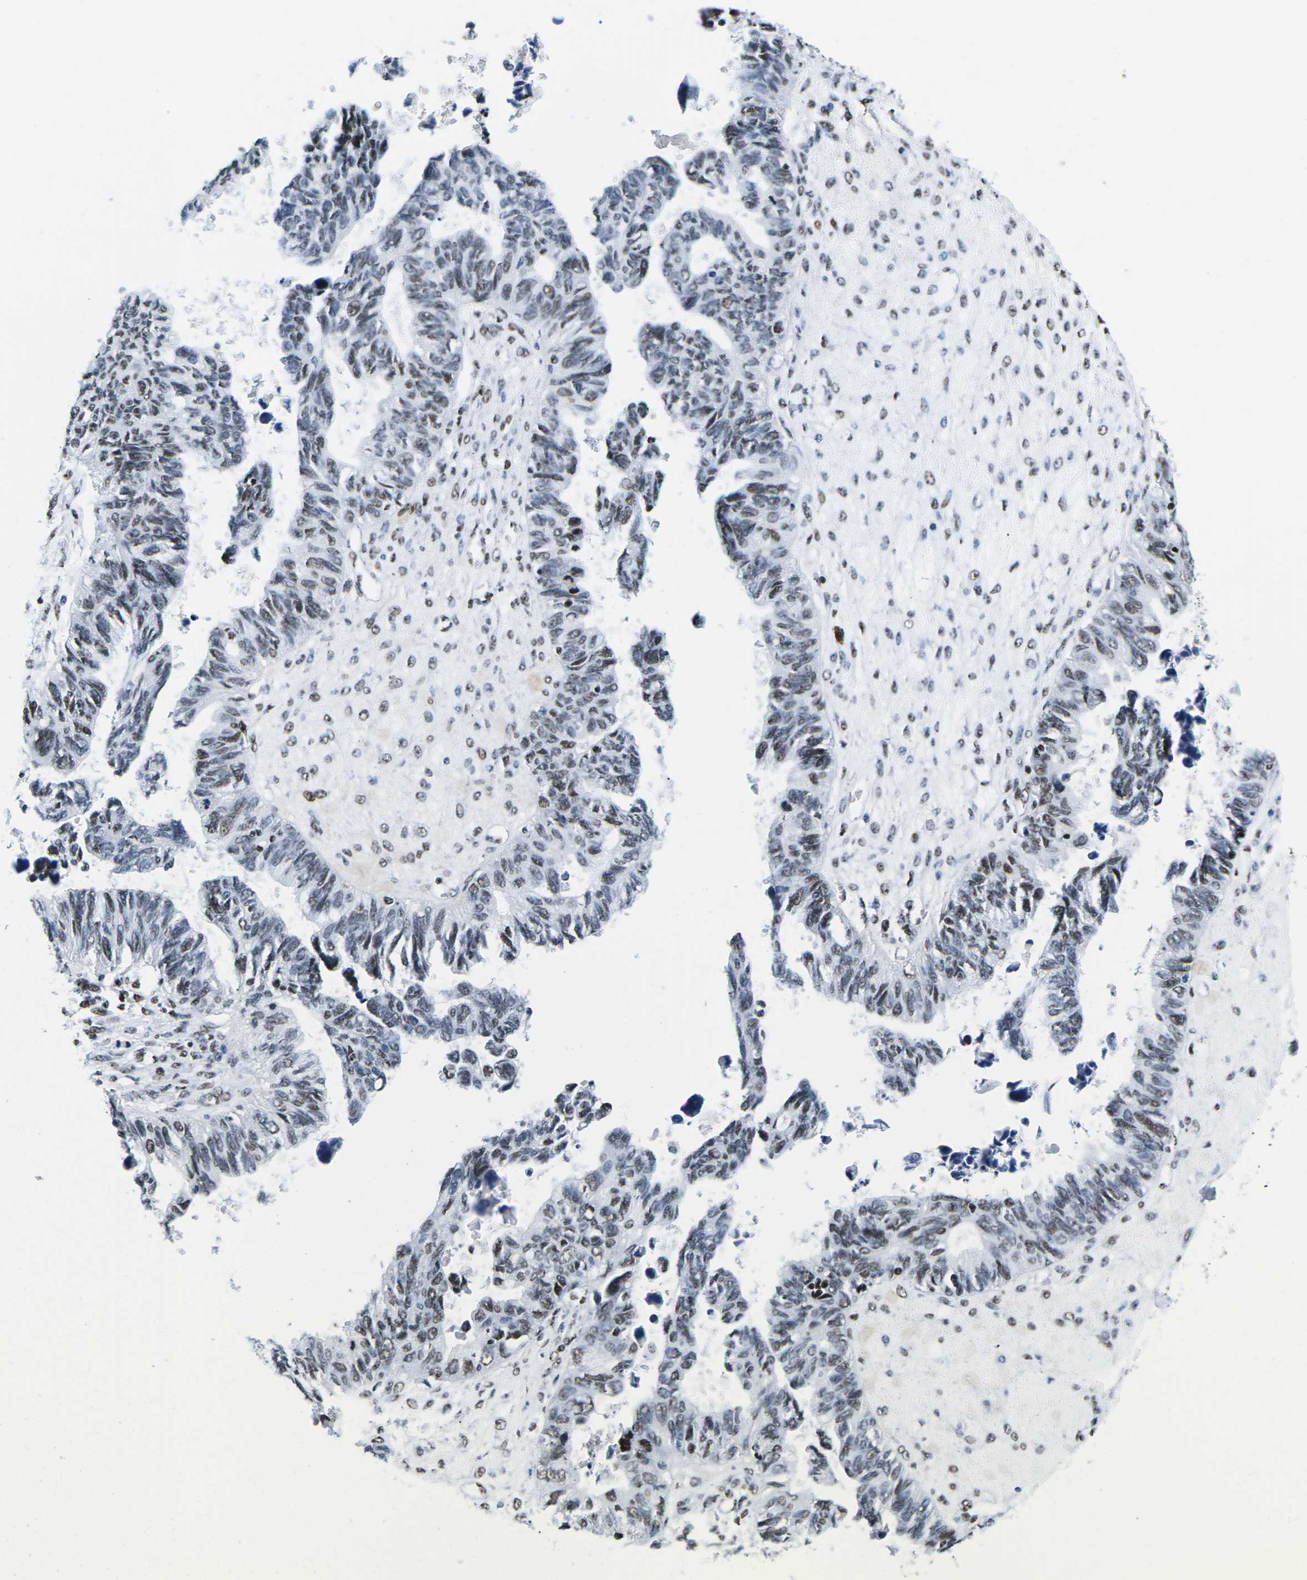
{"staining": {"intensity": "moderate", "quantity": "25%-75%", "location": "nuclear"}, "tissue": "ovarian cancer", "cell_type": "Tumor cells", "image_type": "cancer", "snomed": [{"axis": "morphology", "description": "Cystadenocarcinoma, serous, NOS"}, {"axis": "topography", "description": "Ovary"}], "caption": "This micrograph displays serous cystadenocarcinoma (ovarian) stained with immunohistochemistry (IHC) to label a protein in brown. The nuclear of tumor cells show moderate positivity for the protein. Nuclei are counter-stained blue.", "gene": "ATF1", "patient": {"sex": "female", "age": 79}}